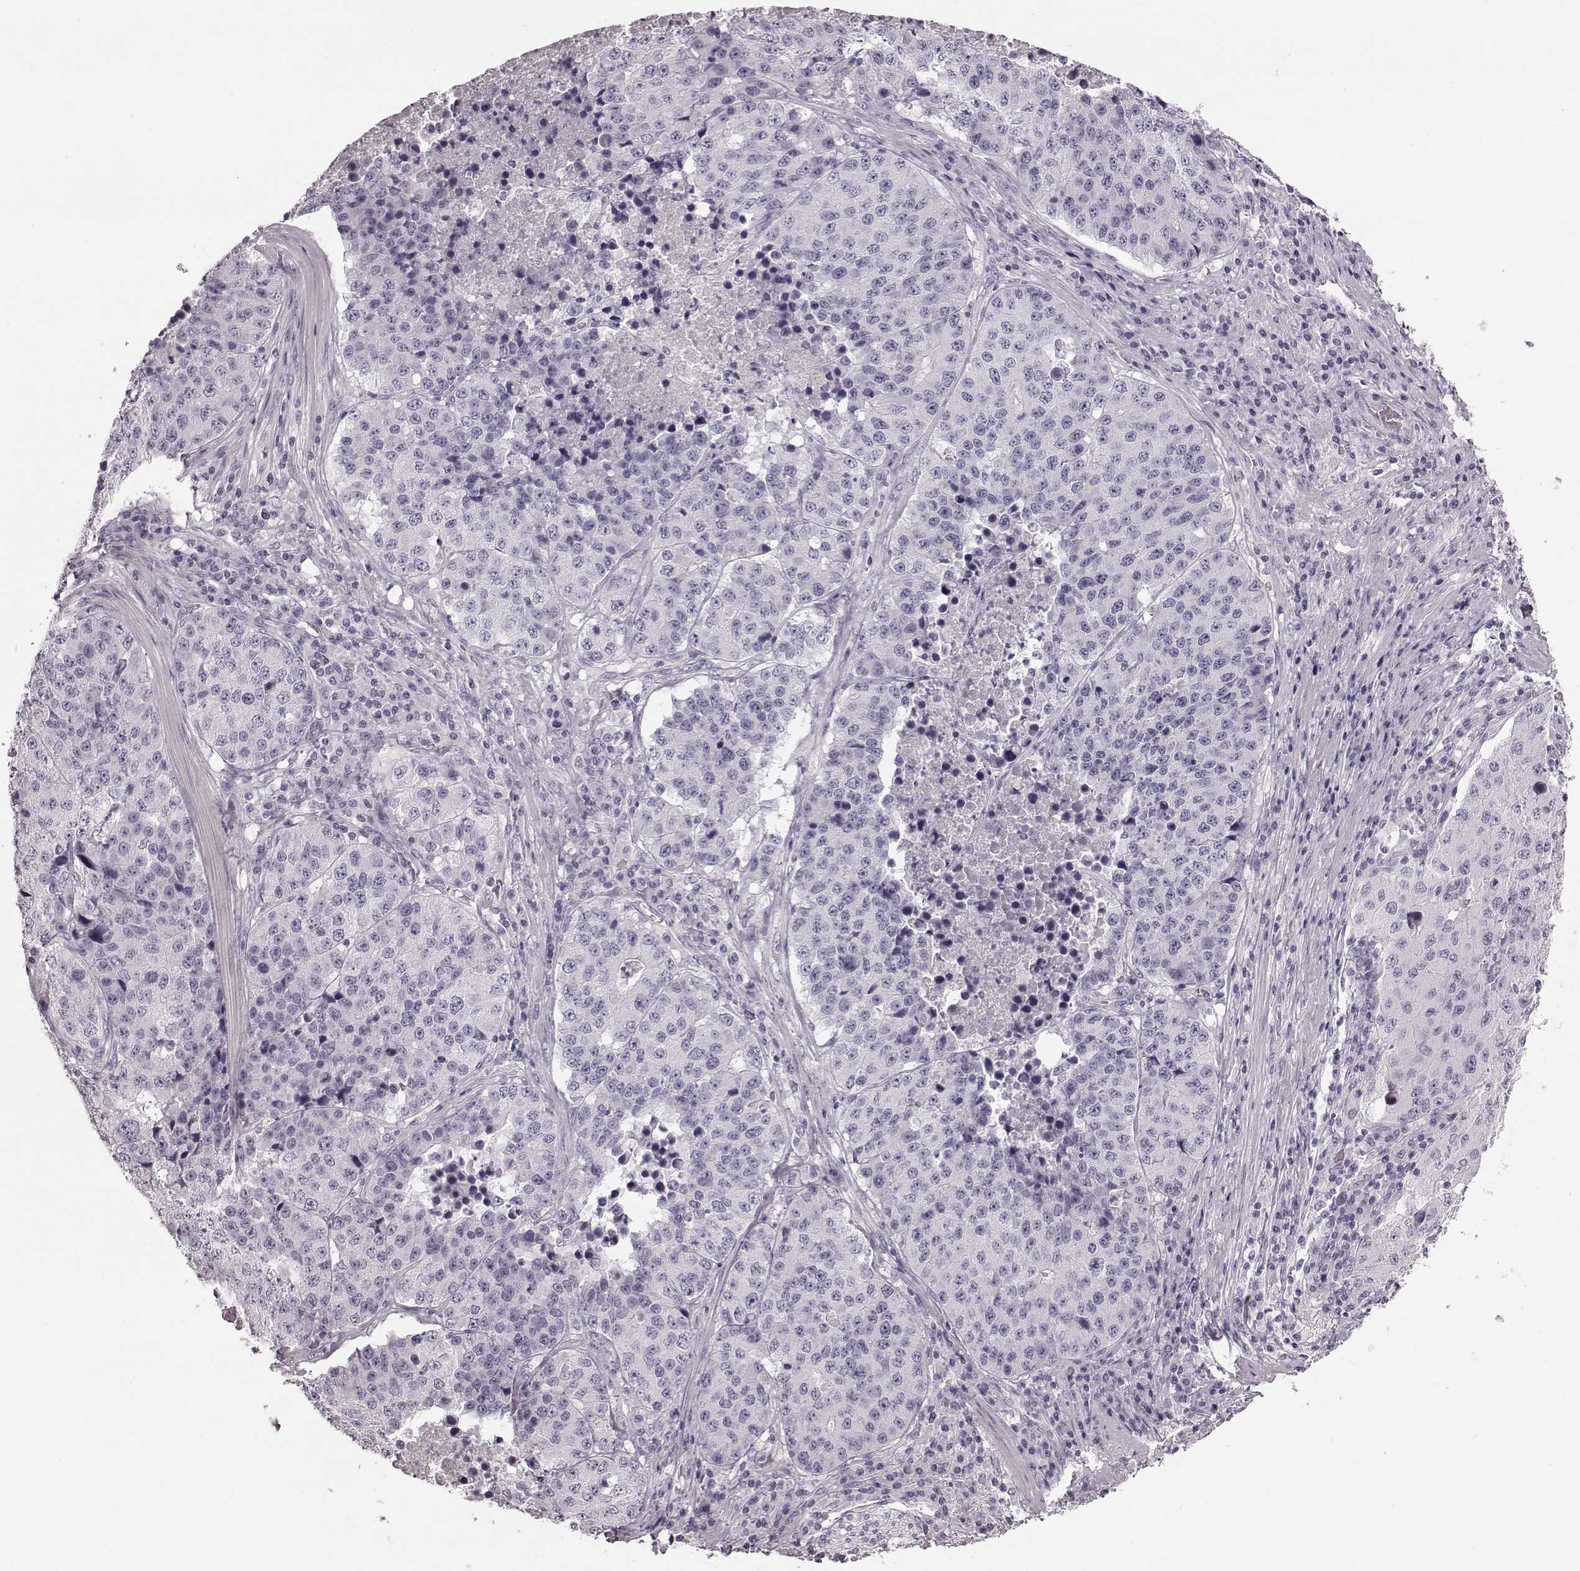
{"staining": {"intensity": "negative", "quantity": "none", "location": "none"}, "tissue": "stomach cancer", "cell_type": "Tumor cells", "image_type": "cancer", "snomed": [{"axis": "morphology", "description": "Adenocarcinoma, NOS"}, {"axis": "topography", "description": "Stomach"}], "caption": "A high-resolution image shows IHC staining of stomach adenocarcinoma, which demonstrates no significant positivity in tumor cells.", "gene": "ZNF433", "patient": {"sex": "male", "age": 71}}